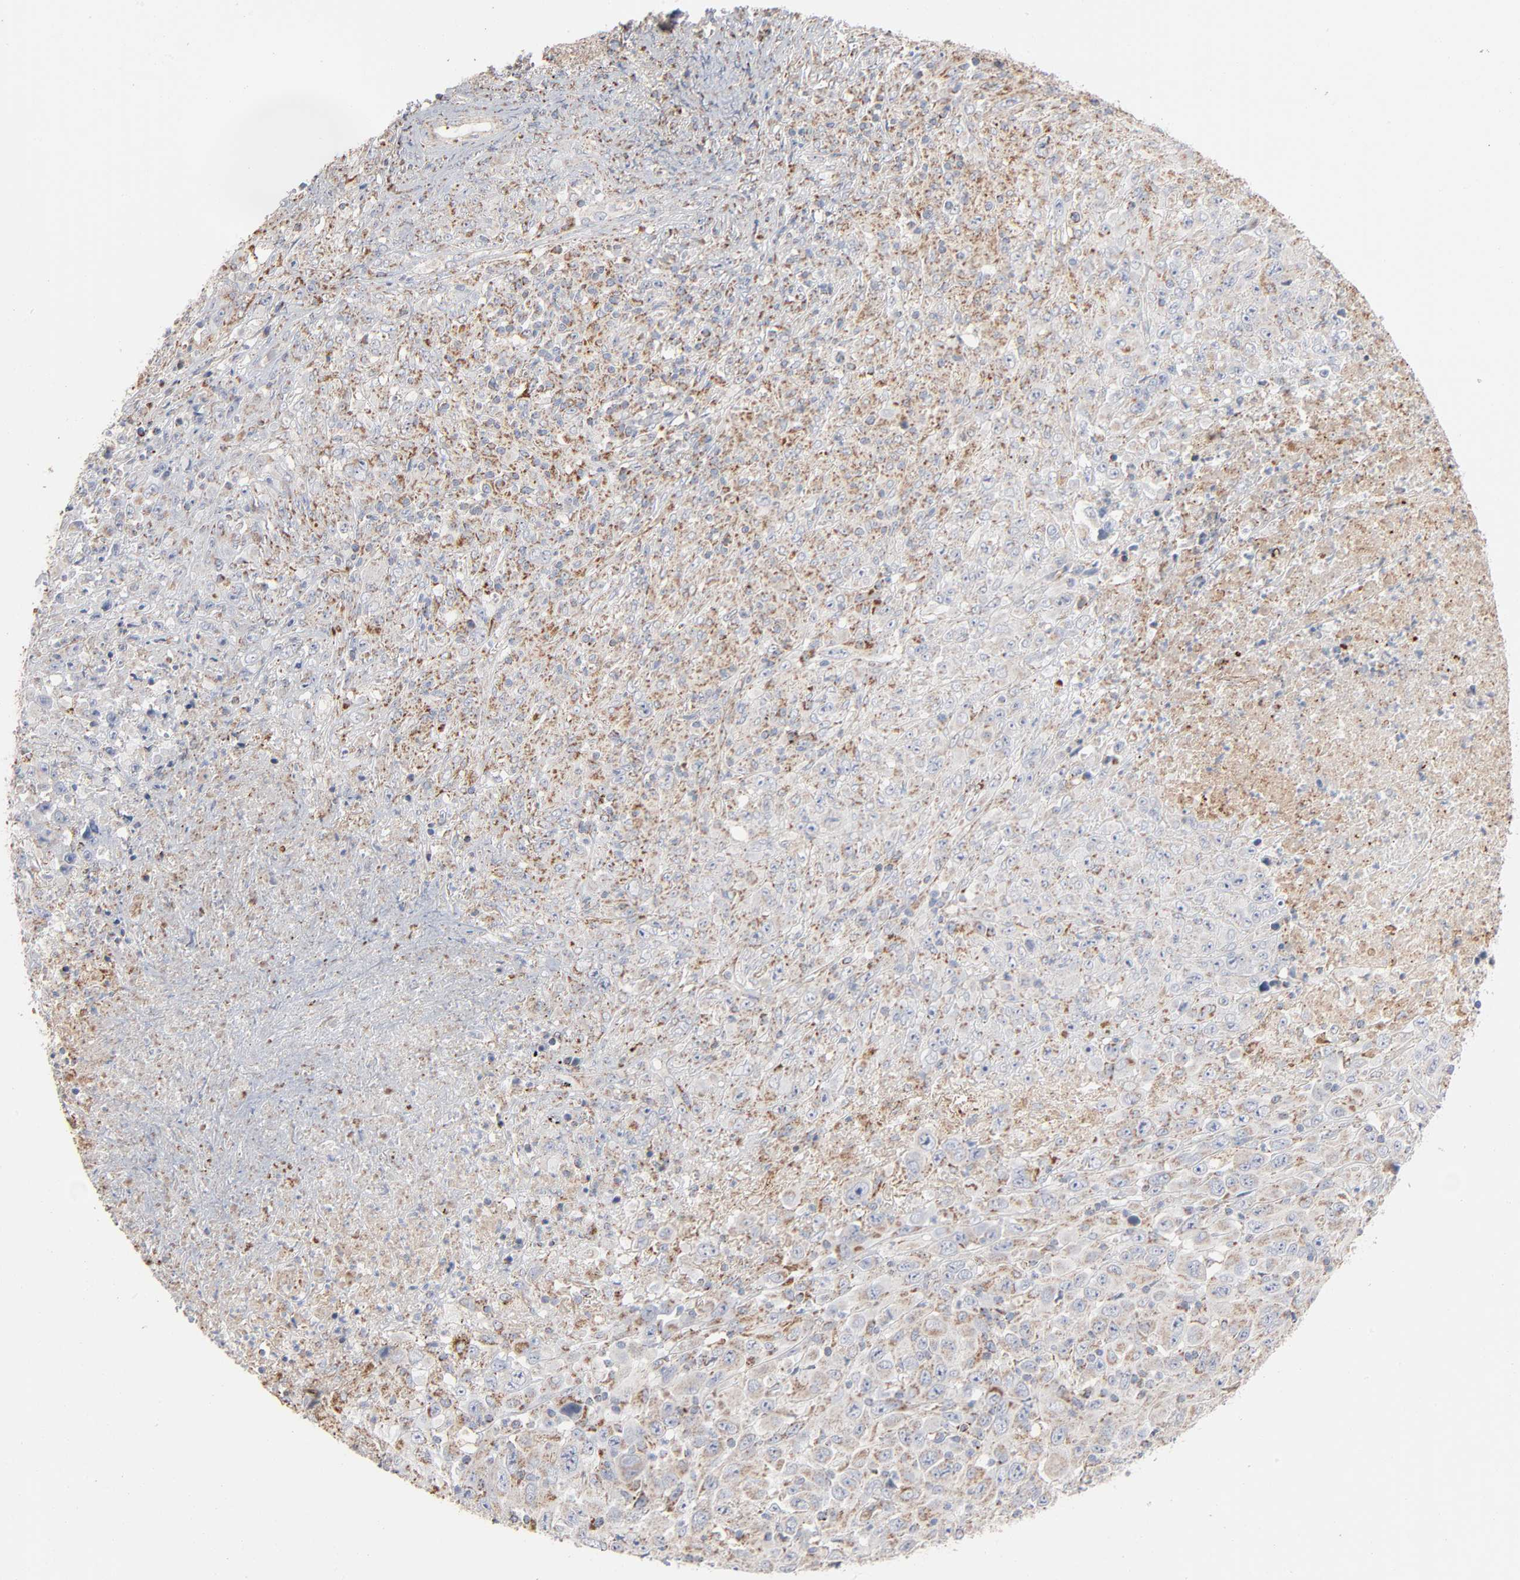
{"staining": {"intensity": "moderate", "quantity": "25%-75%", "location": "cytoplasmic/membranous"}, "tissue": "melanoma", "cell_type": "Tumor cells", "image_type": "cancer", "snomed": [{"axis": "morphology", "description": "Malignant melanoma, Metastatic site"}, {"axis": "topography", "description": "Skin"}], "caption": "Tumor cells display medium levels of moderate cytoplasmic/membranous staining in about 25%-75% of cells in human malignant melanoma (metastatic site). Ihc stains the protein of interest in brown and the nuclei are stained blue.", "gene": "UQCRC1", "patient": {"sex": "female", "age": 56}}